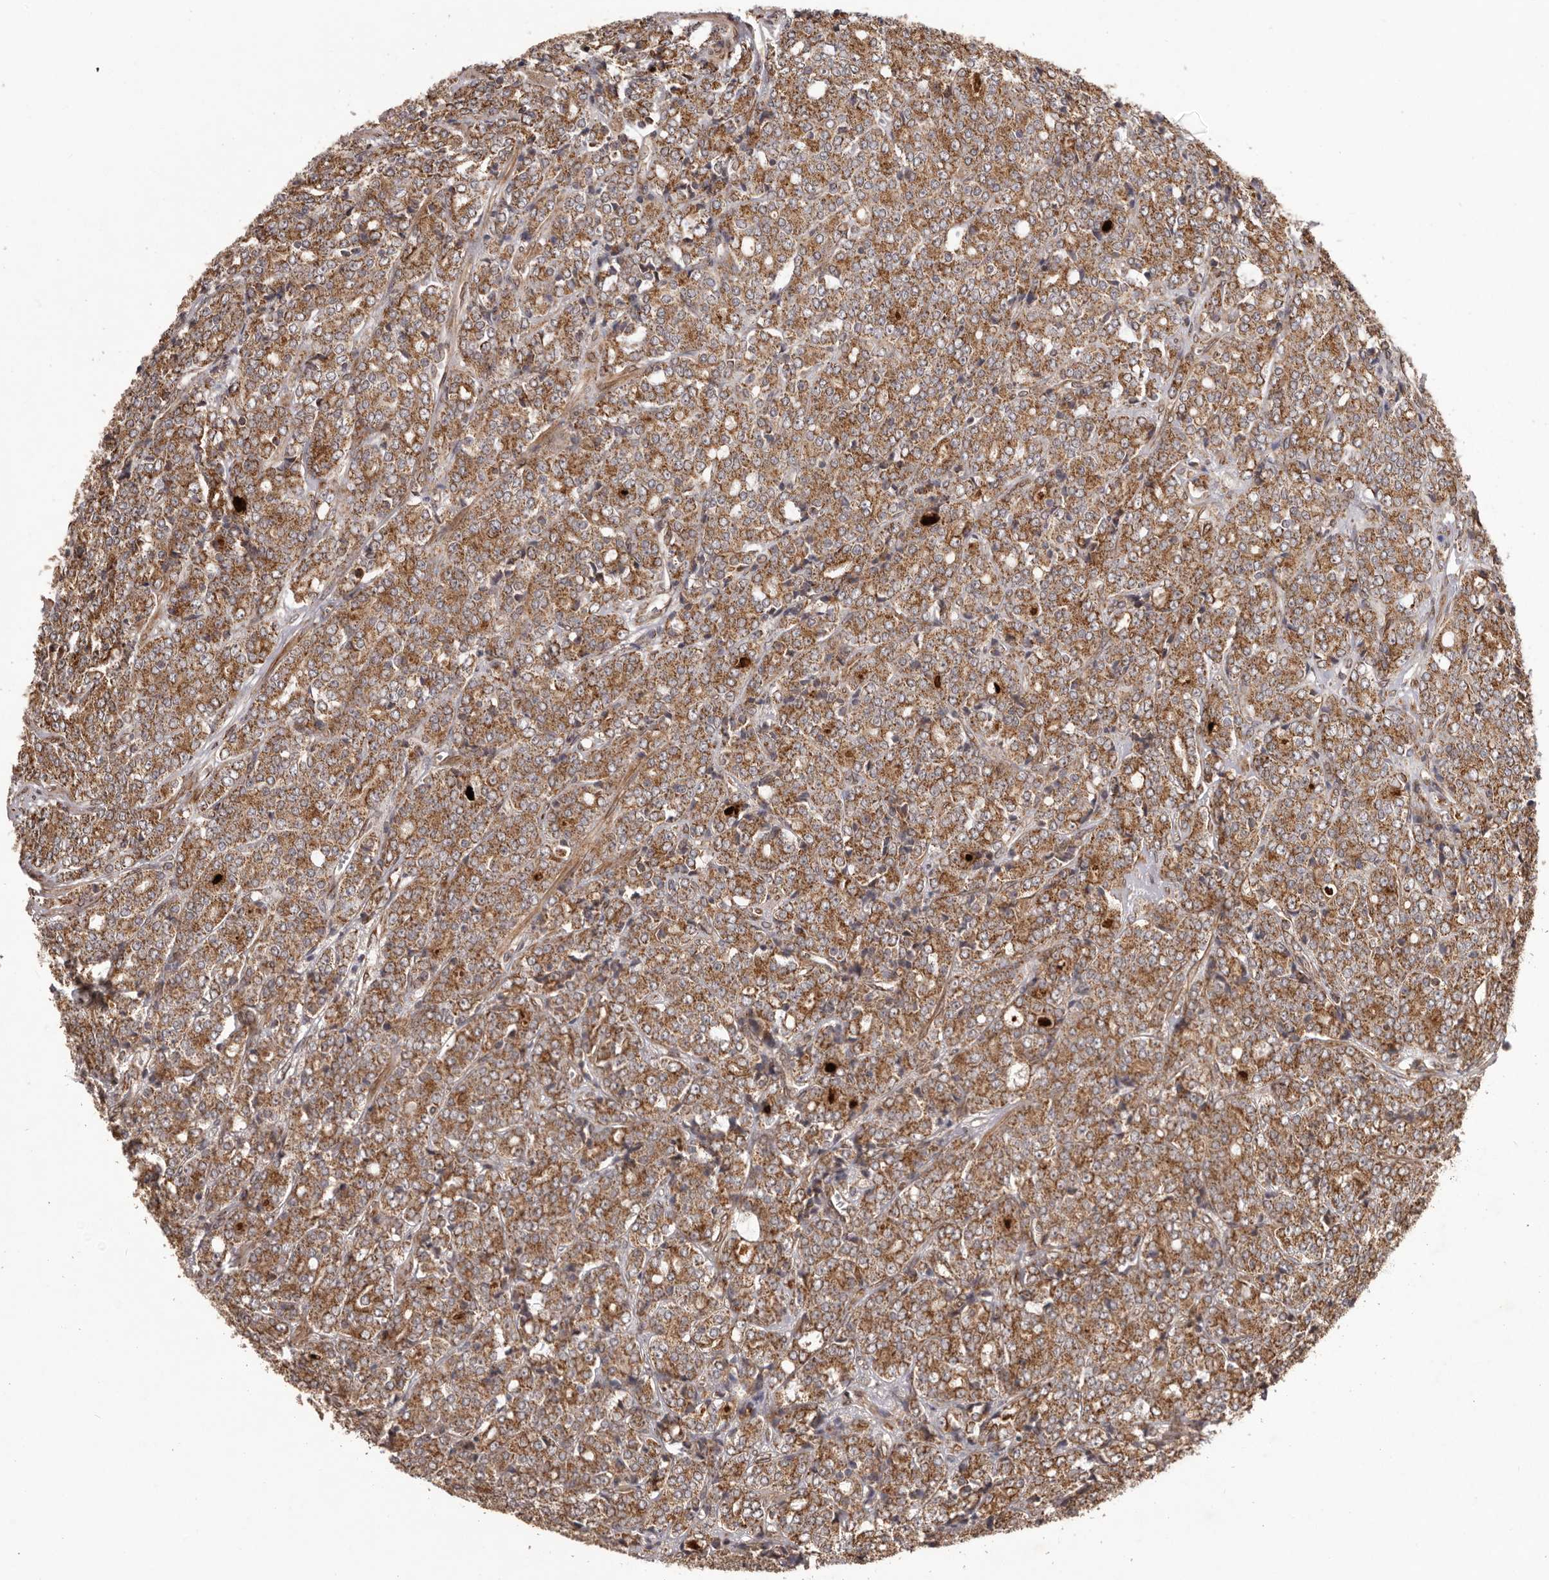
{"staining": {"intensity": "strong", "quantity": ">75%", "location": "cytoplasmic/membranous"}, "tissue": "prostate cancer", "cell_type": "Tumor cells", "image_type": "cancer", "snomed": [{"axis": "morphology", "description": "Adenocarcinoma, High grade"}, {"axis": "topography", "description": "Prostate"}], "caption": "A high-resolution micrograph shows immunohistochemistry staining of prostate adenocarcinoma (high-grade), which reveals strong cytoplasmic/membranous positivity in about >75% of tumor cells. The staining was performed using DAB (3,3'-diaminobenzidine), with brown indicating positive protein expression. Nuclei are stained blue with hematoxylin.", "gene": "CHRM2", "patient": {"sex": "male", "age": 62}}